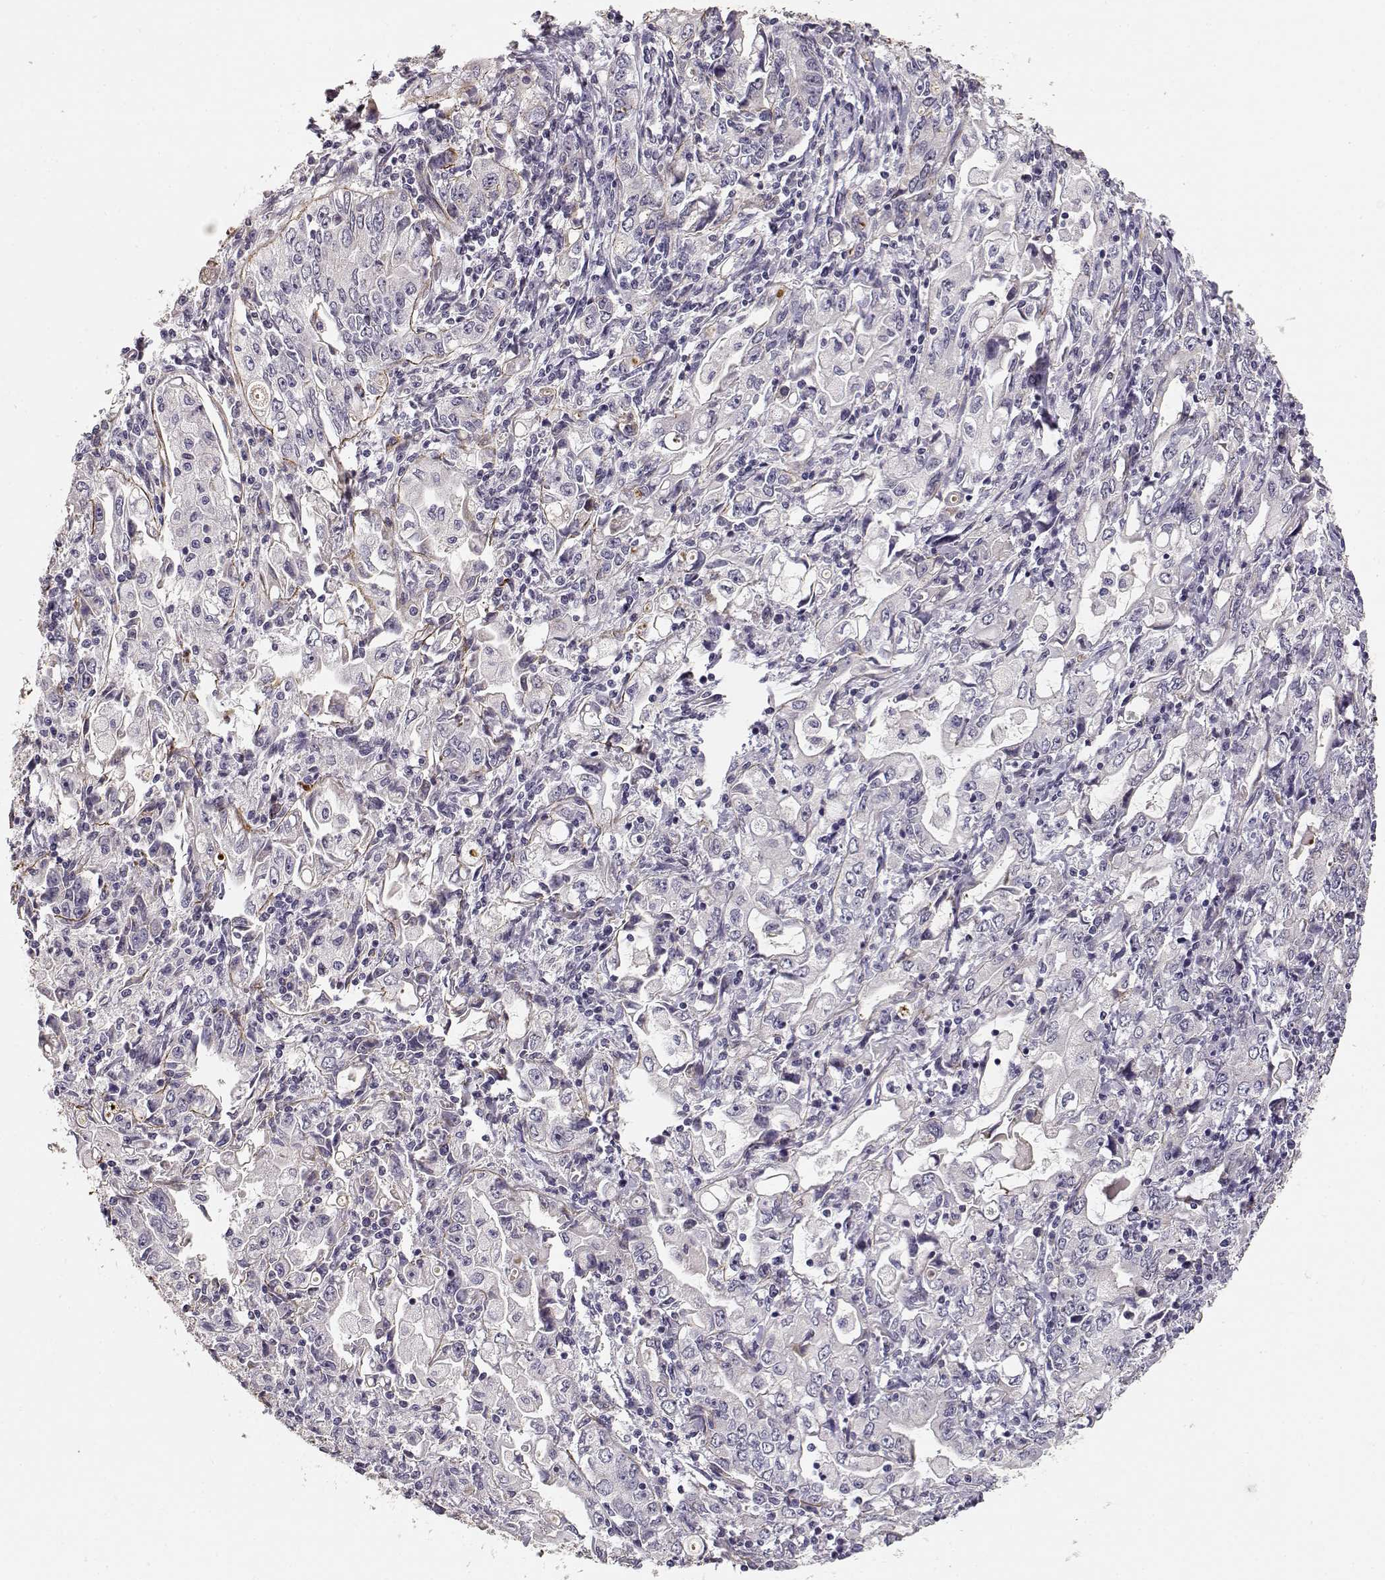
{"staining": {"intensity": "negative", "quantity": "none", "location": "none"}, "tissue": "stomach cancer", "cell_type": "Tumor cells", "image_type": "cancer", "snomed": [{"axis": "morphology", "description": "Adenocarcinoma, NOS"}, {"axis": "topography", "description": "Stomach, lower"}], "caption": "Immunohistochemical staining of stomach adenocarcinoma demonstrates no significant staining in tumor cells.", "gene": "LAMA5", "patient": {"sex": "female", "age": 72}}